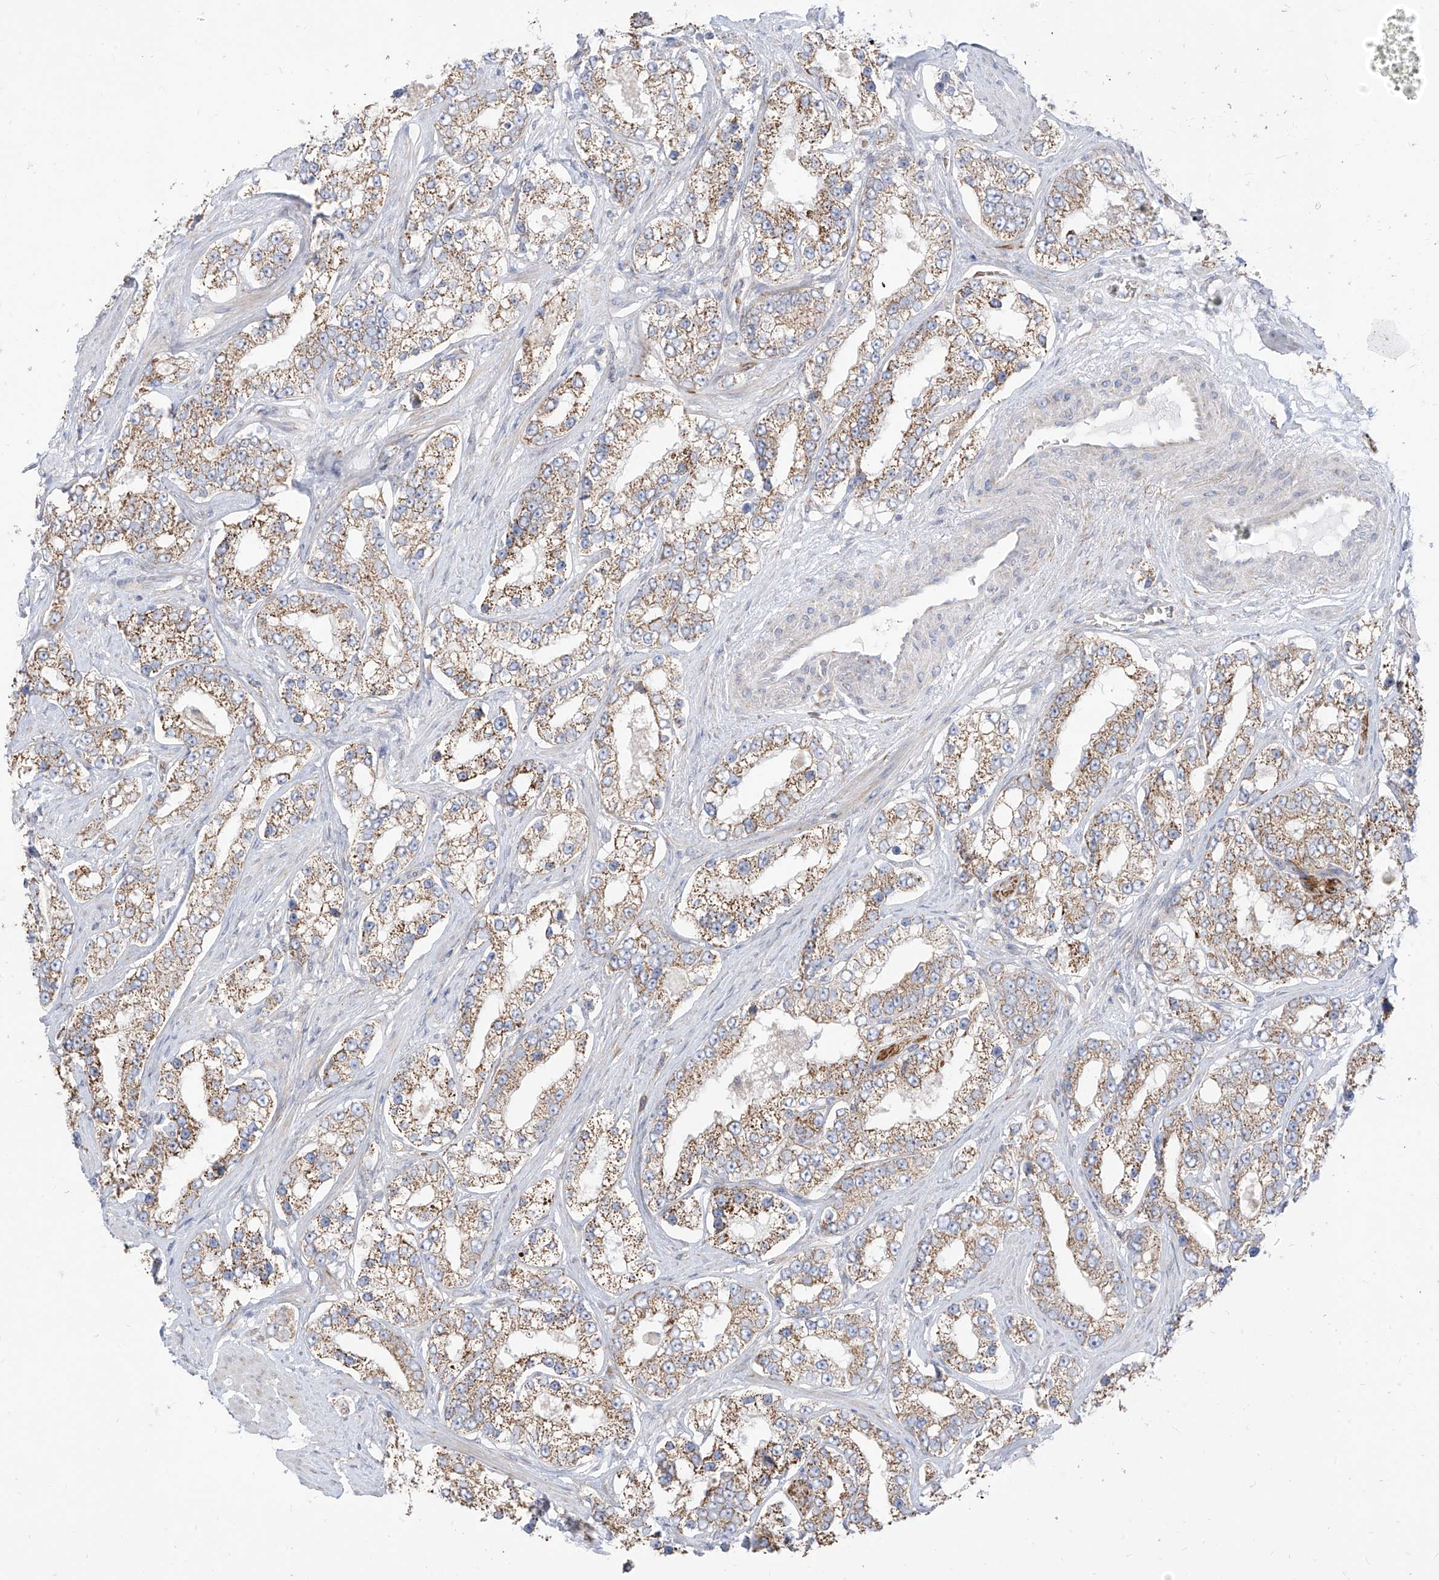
{"staining": {"intensity": "moderate", "quantity": ">75%", "location": "cytoplasmic/membranous"}, "tissue": "prostate cancer", "cell_type": "Tumor cells", "image_type": "cancer", "snomed": [{"axis": "morphology", "description": "Normal tissue, NOS"}, {"axis": "morphology", "description": "Adenocarcinoma, High grade"}, {"axis": "topography", "description": "Prostate"}], "caption": "Prostate cancer (adenocarcinoma (high-grade)) was stained to show a protein in brown. There is medium levels of moderate cytoplasmic/membranous staining in about >75% of tumor cells. The protein of interest is shown in brown color, while the nuclei are stained blue.", "gene": "ARHGEF40", "patient": {"sex": "male", "age": 83}}